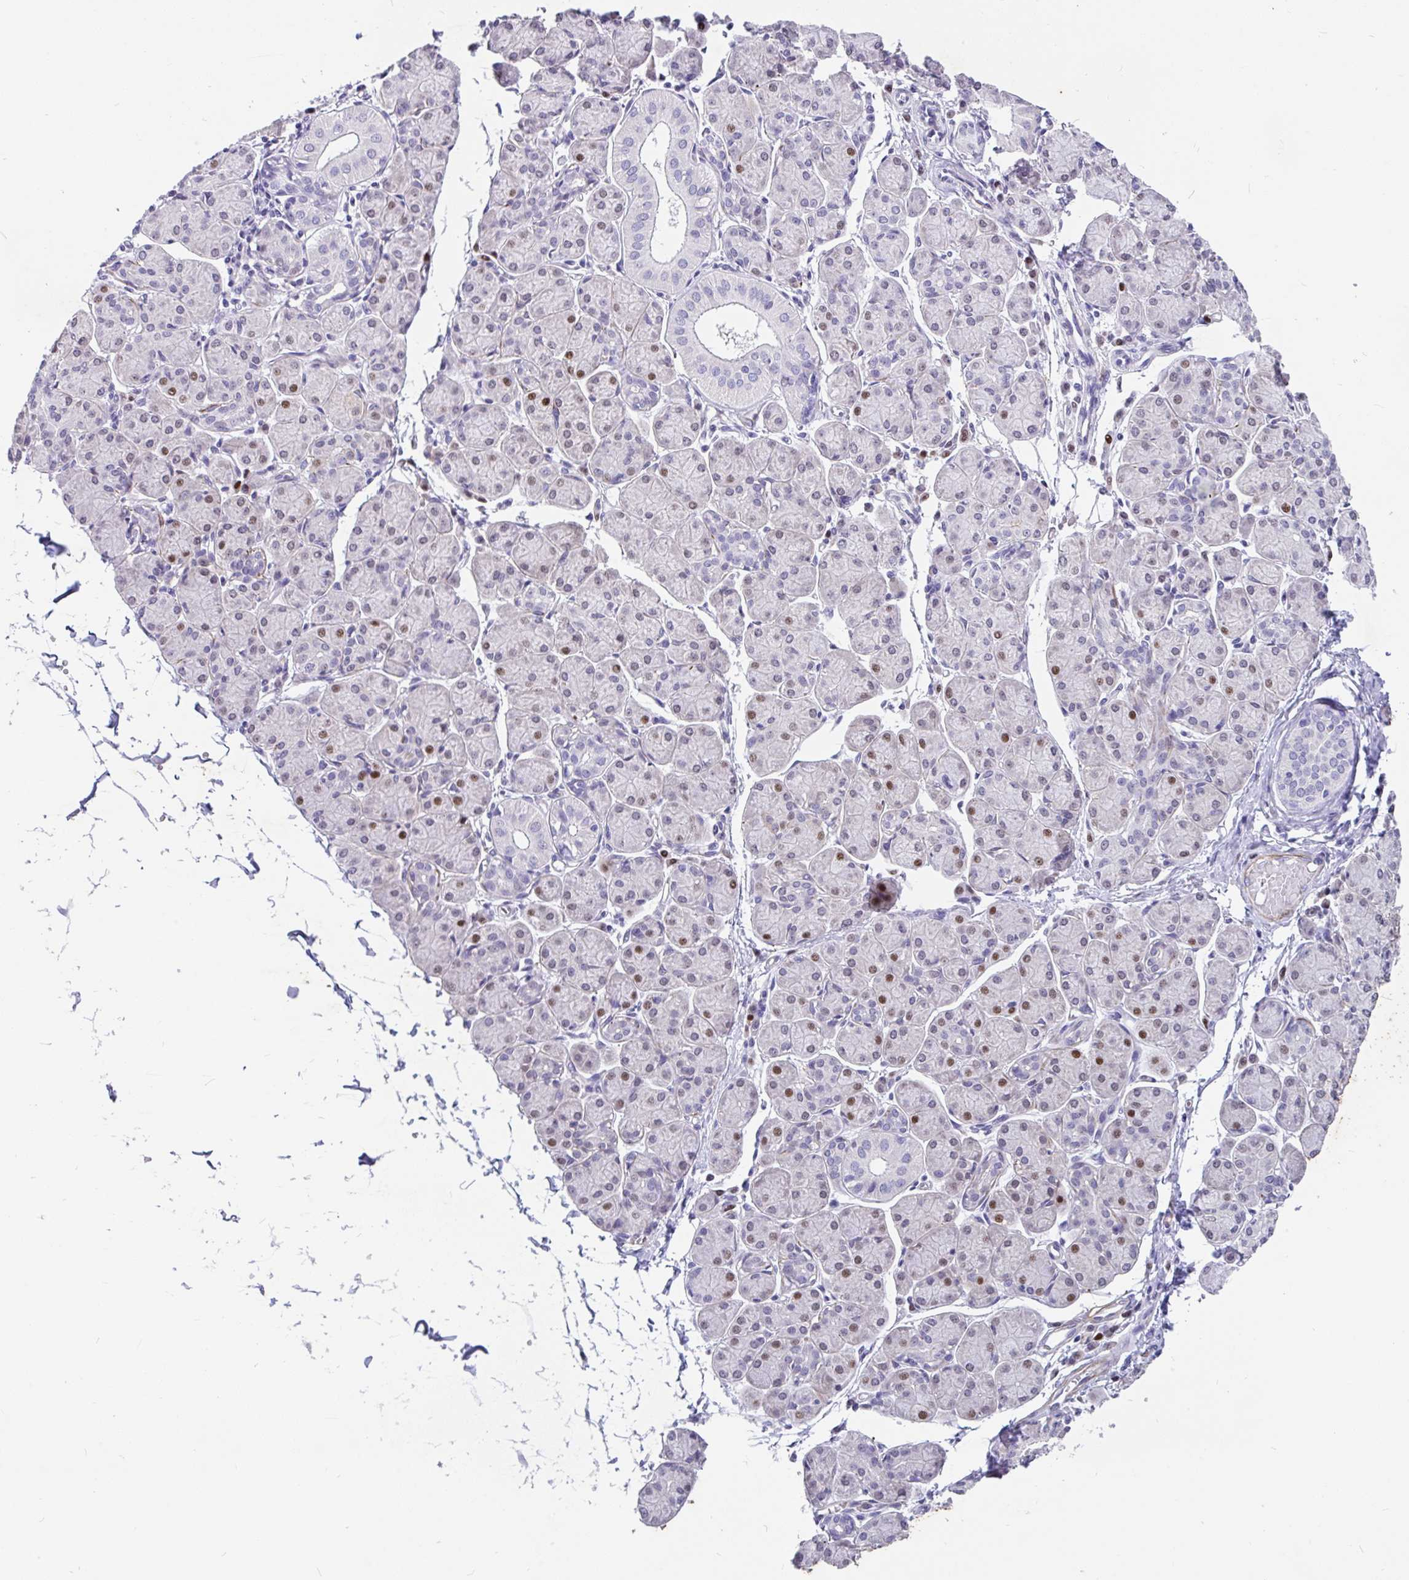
{"staining": {"intensity": "moderate", "quantity": "<25%", "location": "nuclear"}, "tissue": "salivary gland", "cell_type": "Glandular cells", "image_type": "normal", "snomed": [{"axis": "morphology", "description": "Normal tissue, NOS"}, {"axis": "morphology", "description": "Inflammation, NOS"}, {"axis": "topography", "description": "Lymph node"}, {"axis": "topography", "description": "Salivary gland"}], "caption": "This micrograph exhibits benign salivary gland stained with immunohistochemistry to label a protein in brown. The nuclear of glandular cells show moderate positivity for the protein. Nuclei are counter-stained blue.", "gene": "EML5", "patient": {"sex": "male", "age": 3}}